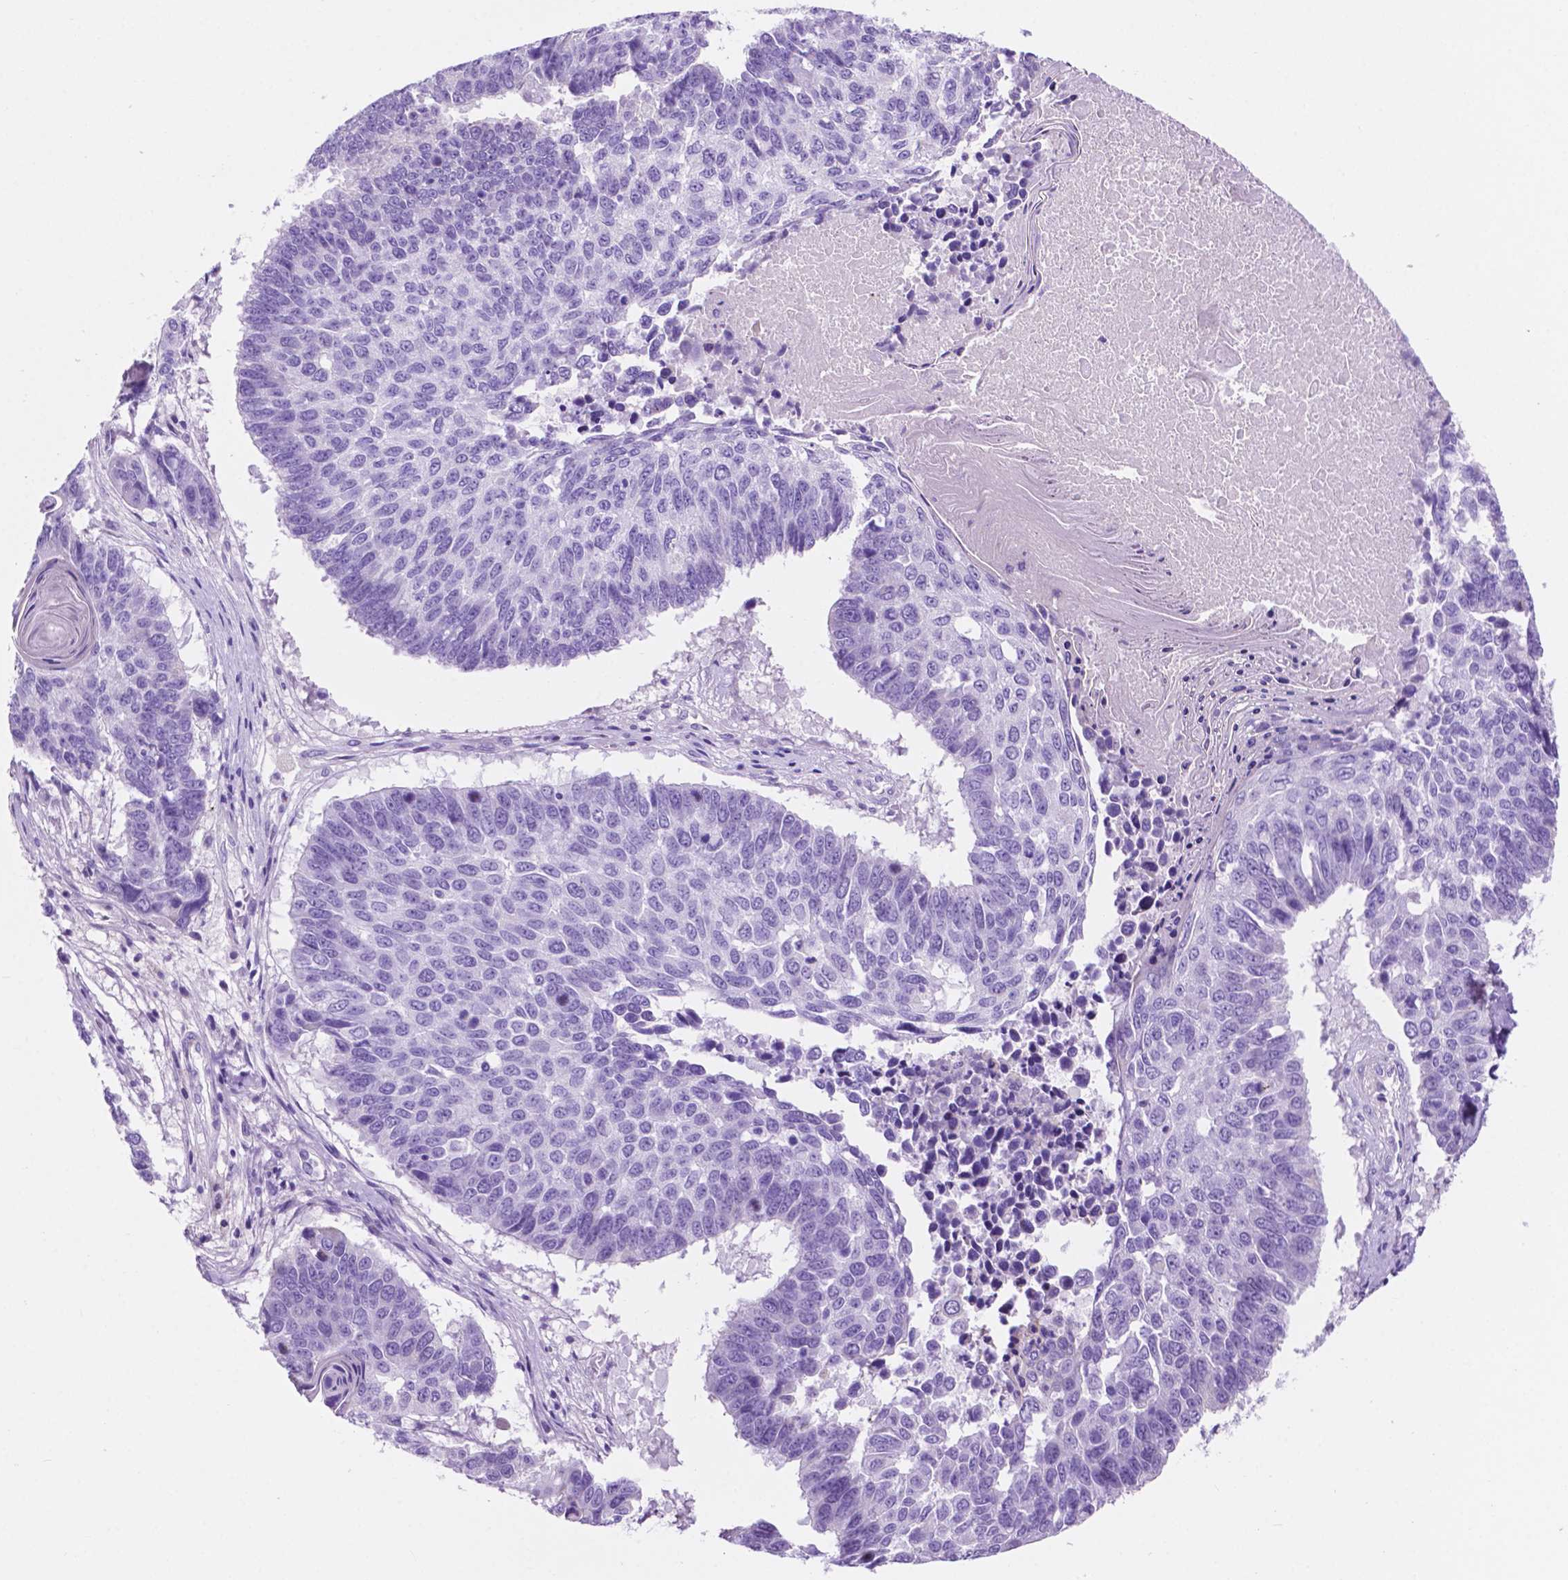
{"staining": {"intensity": "negative", "quantity": "none", "location": "none"}, "tissue": "lung cancer", "cell_type": "Tumor cells", "image_type": "cancer", "snomed": [{"axis": "morphology", "description": "Squamous cell carcinoma, NOS"}, {"axis": "topography", "description": "Lung"}], "caption": "IHC image of squamous cell carcinoma (lung) stained for a protein (brown), which shows no staining in tumor cells.", "gene": "IGFN1", "patient": {"sex": "male", "age": 73}}